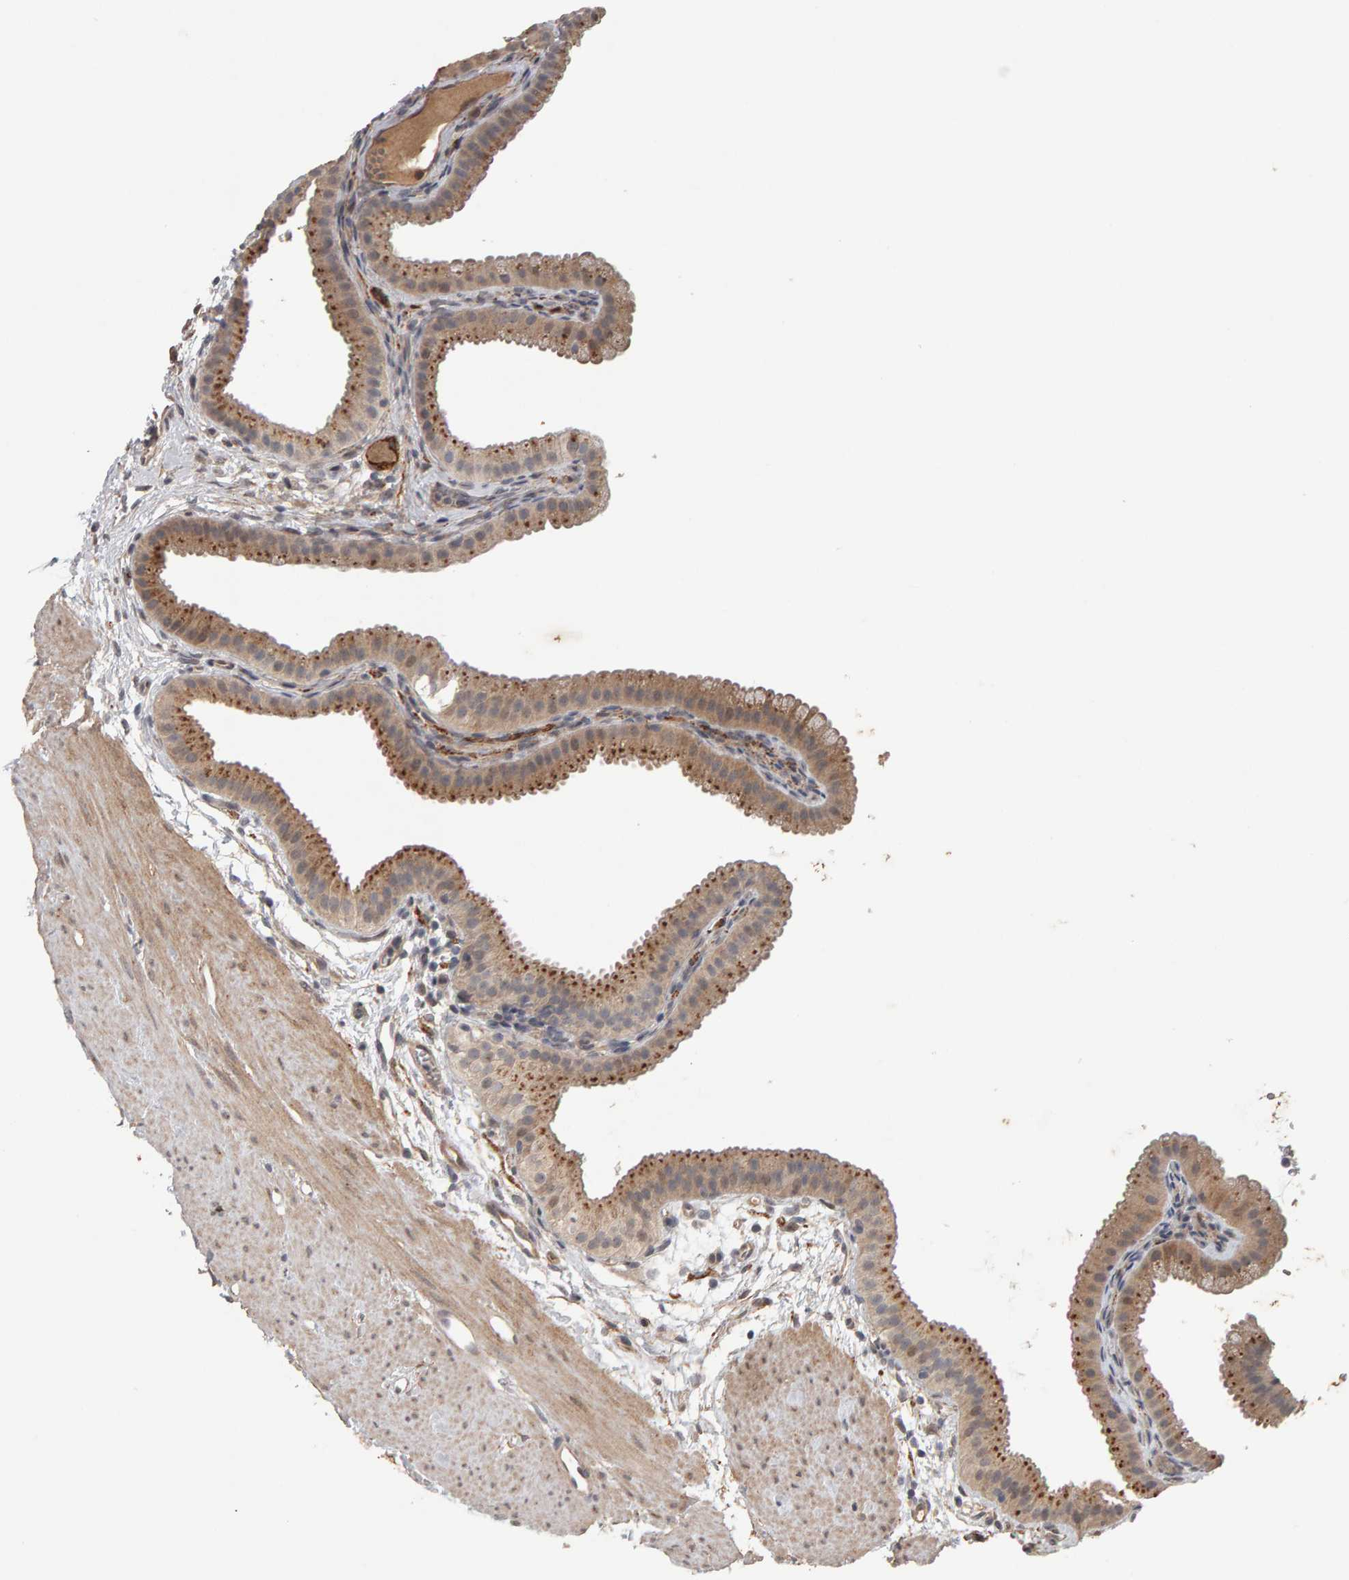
{"staining": {"intensity": "moderate", "quantity": ">75%", "location": "cytoplasmic/membranous"}, "tissue": "gallbladder", "cell_type": "Glandular cells", "image_type": "normal", "snomed": [{"axis": "morphology", "description": "Normal tissue, NOS"}, {"axis": "topography", "description": "Gallbladder"}], "caption": "Moderate cytoplasmic/membranous protein positivity is identified in approximately >75% of glandular cells in gallbladder. Nuclei are stained in blue.", "gene": "CDCA5", "patient": {"sex": "female", "age": 64}}